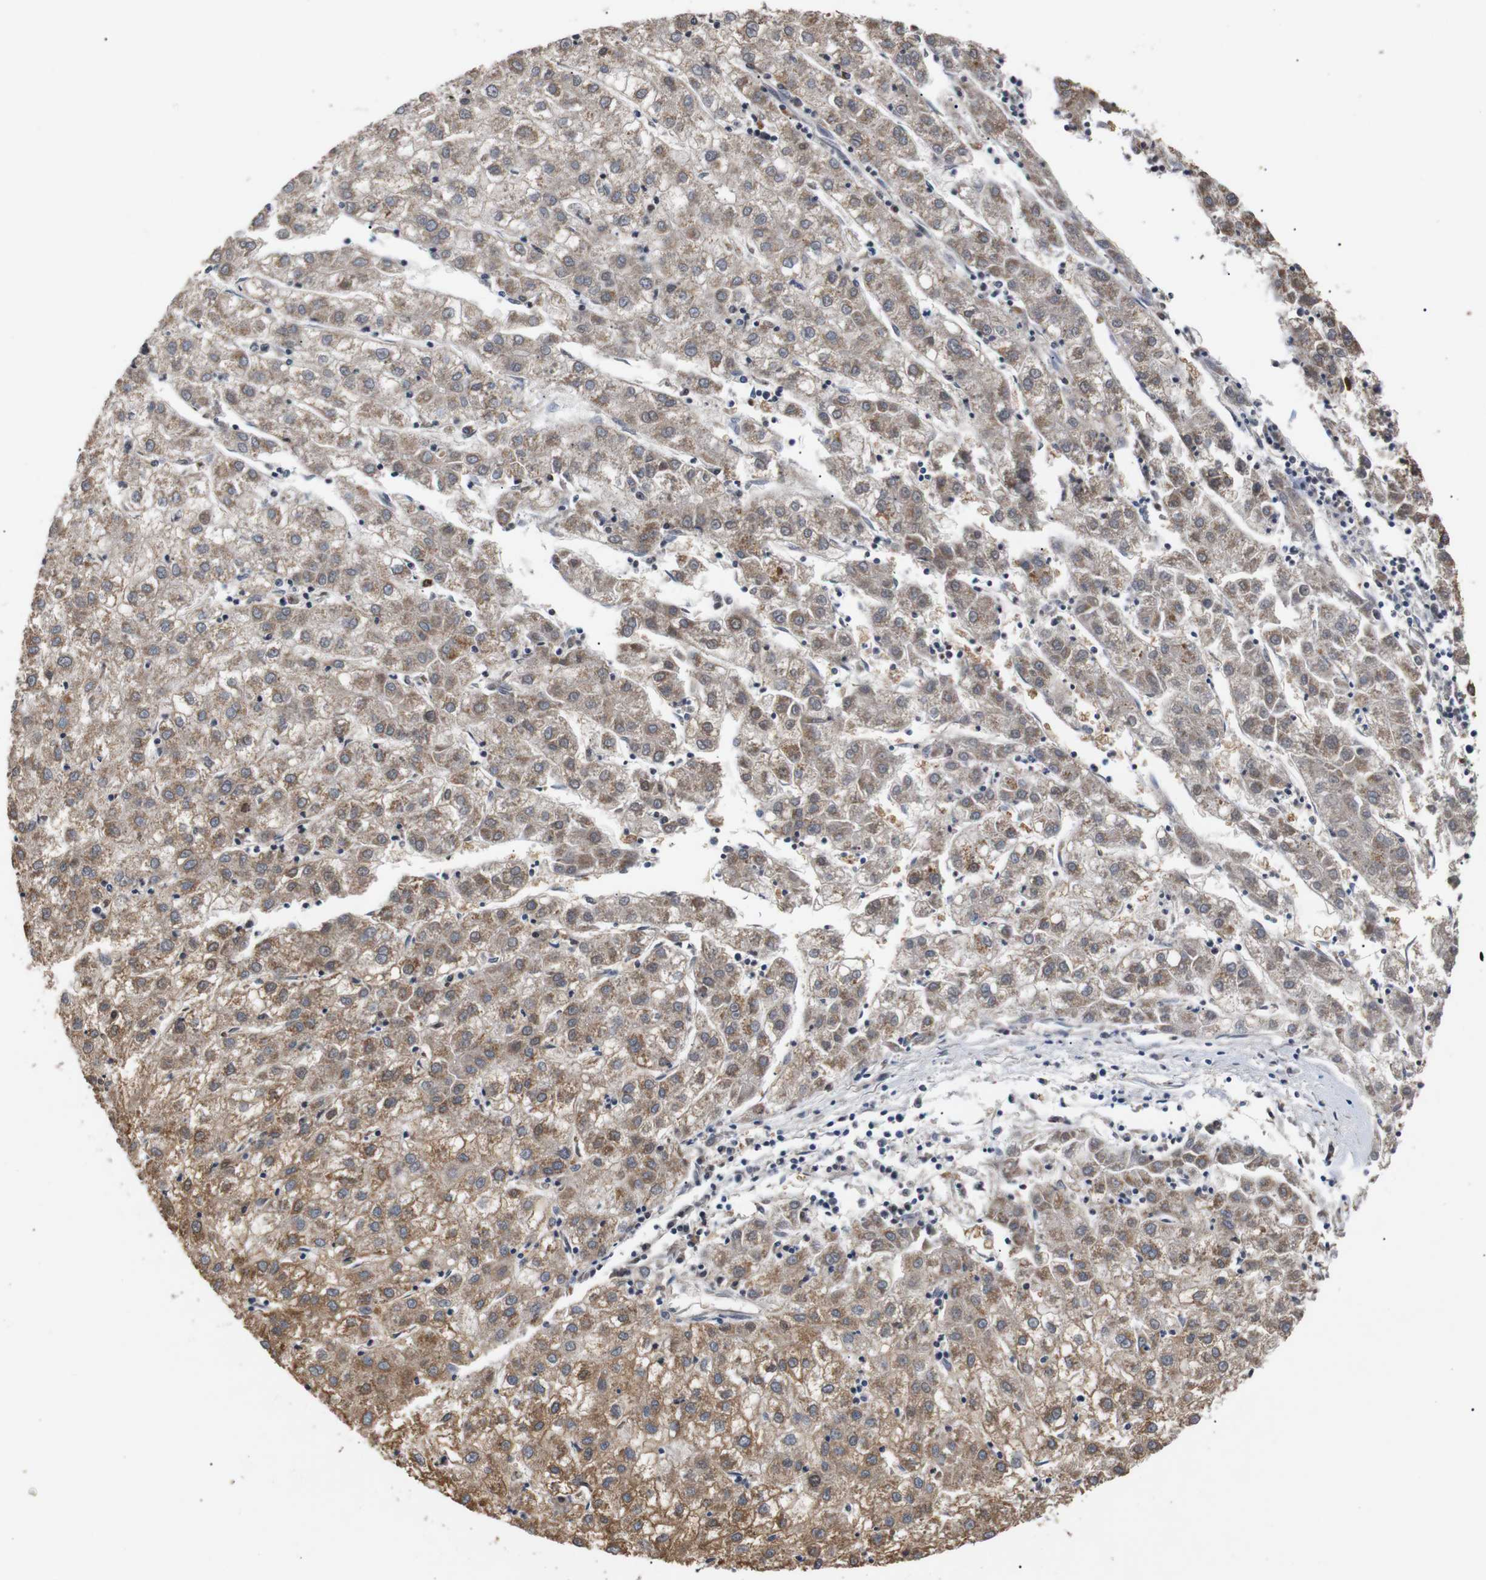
{"staining": {"intensity": "moderate", "quantity": ">75%", "location": "cytoplasmic/membranous"}, "tissue": "liver cancer", "cell_type": "Tumor cells", "image_type": "cancer", "snomed": [{"axis": "morphology", "description": "Carcinoma, Hepatocellular, NOS"}, {"axis": "topography", "description": "Liver"}], "caption": "Liver cancer (hepatocellular carcinoma) stained for a protein (brown) exhibits moderate cytoplasmic/membranous positive staining in approximately >75% of tumor cells.", "gene": "DDR1", "patient": {"sex": "male", "age": 72}}